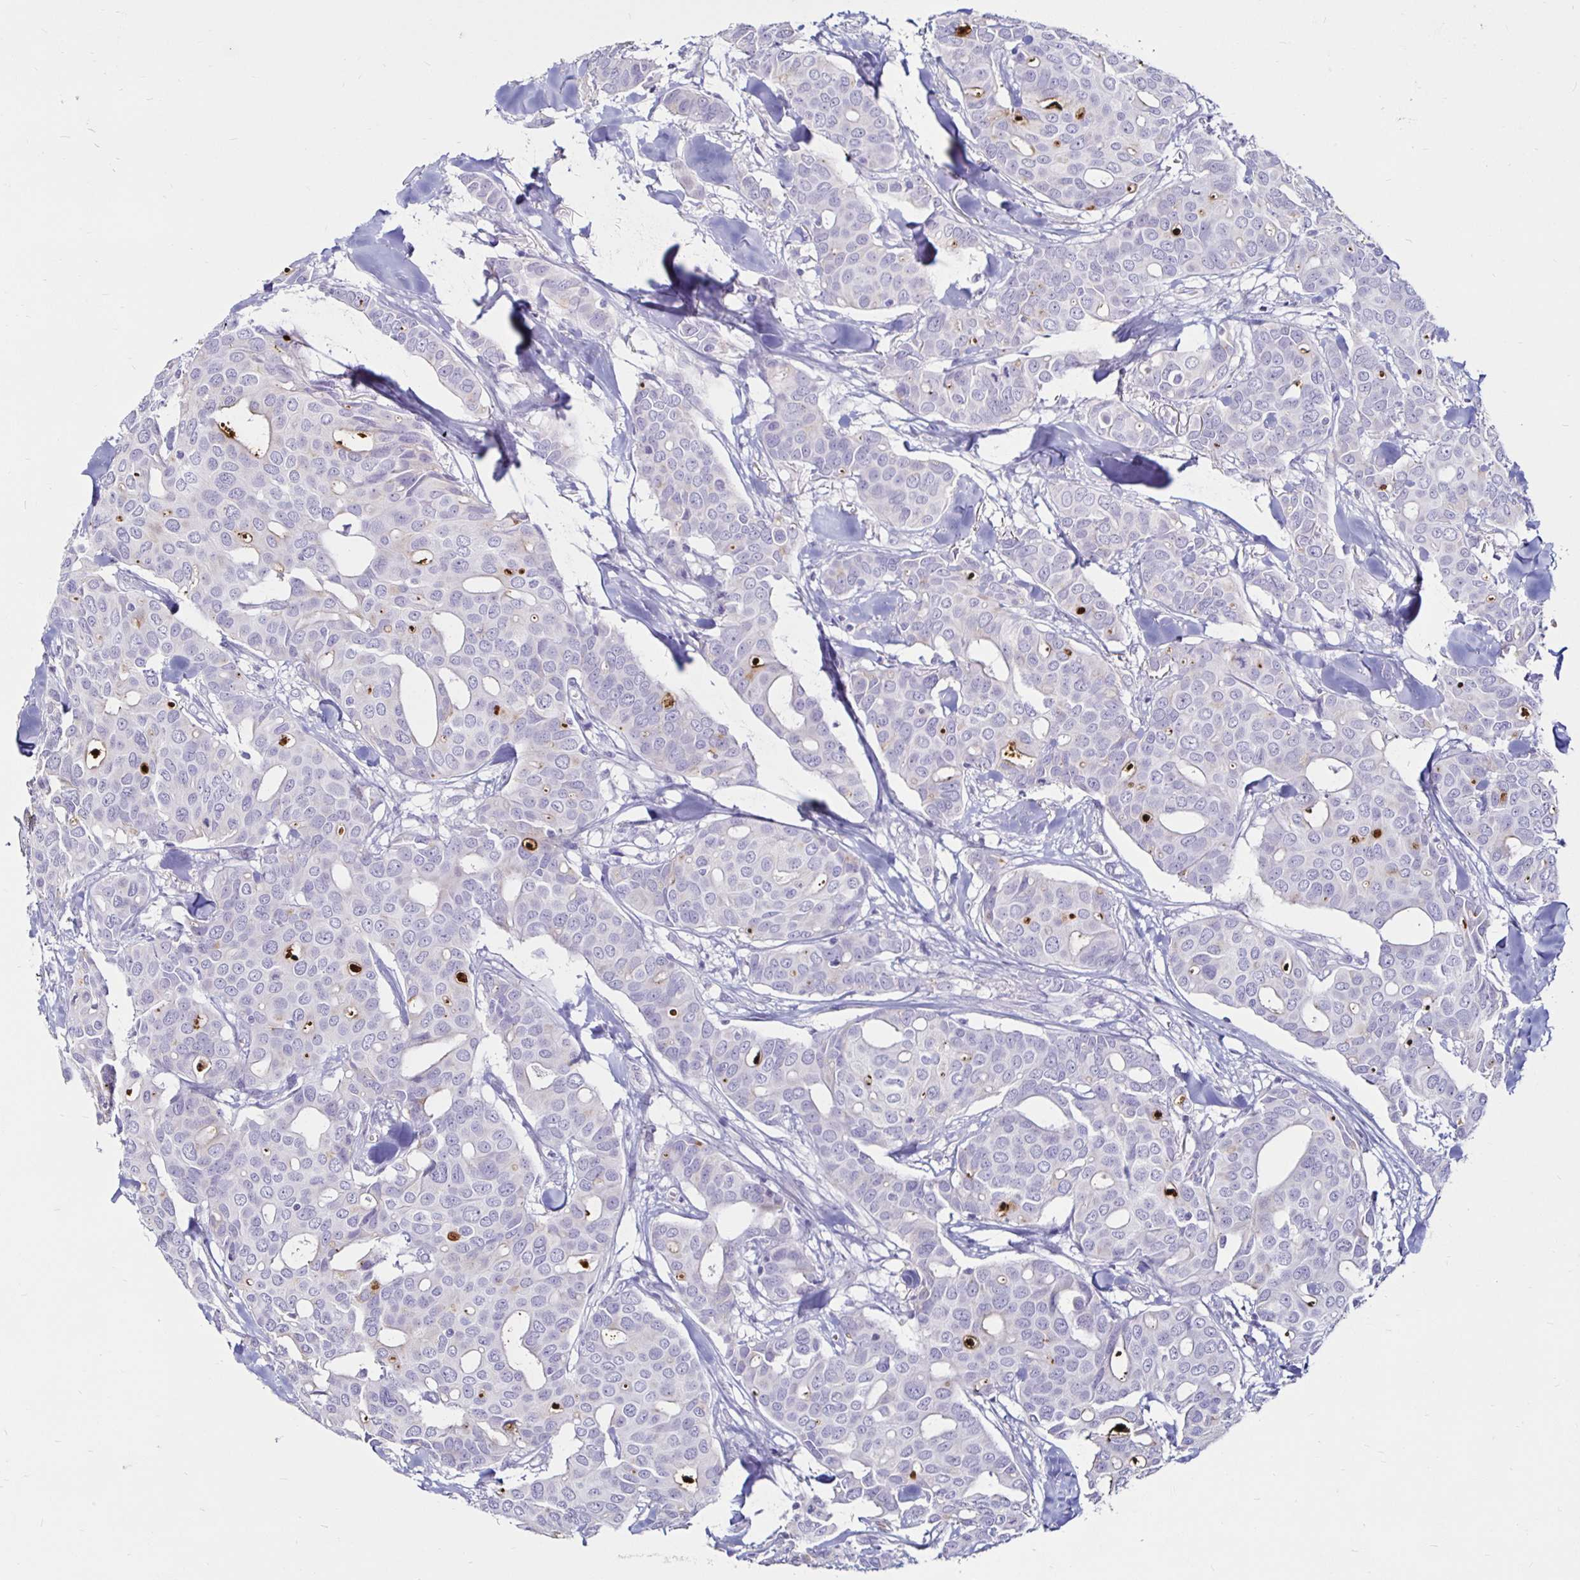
{"staining": {"intensity": "negative", "quantity": "none", "location": "none"}, "tissue": "breast cancer", "cell_type": "Tumor cells", "image_type": "cancer", "snomed": [{"axis": "morphology", "description": "Duct carcinoma"}, {"axis": "topography", "description": "Breast"}], "caption": "Tumor cells are negative for protein expression in human breast cancer.", "gene": "TIMP1", "patient": {"sex": "female", "age": 54}}